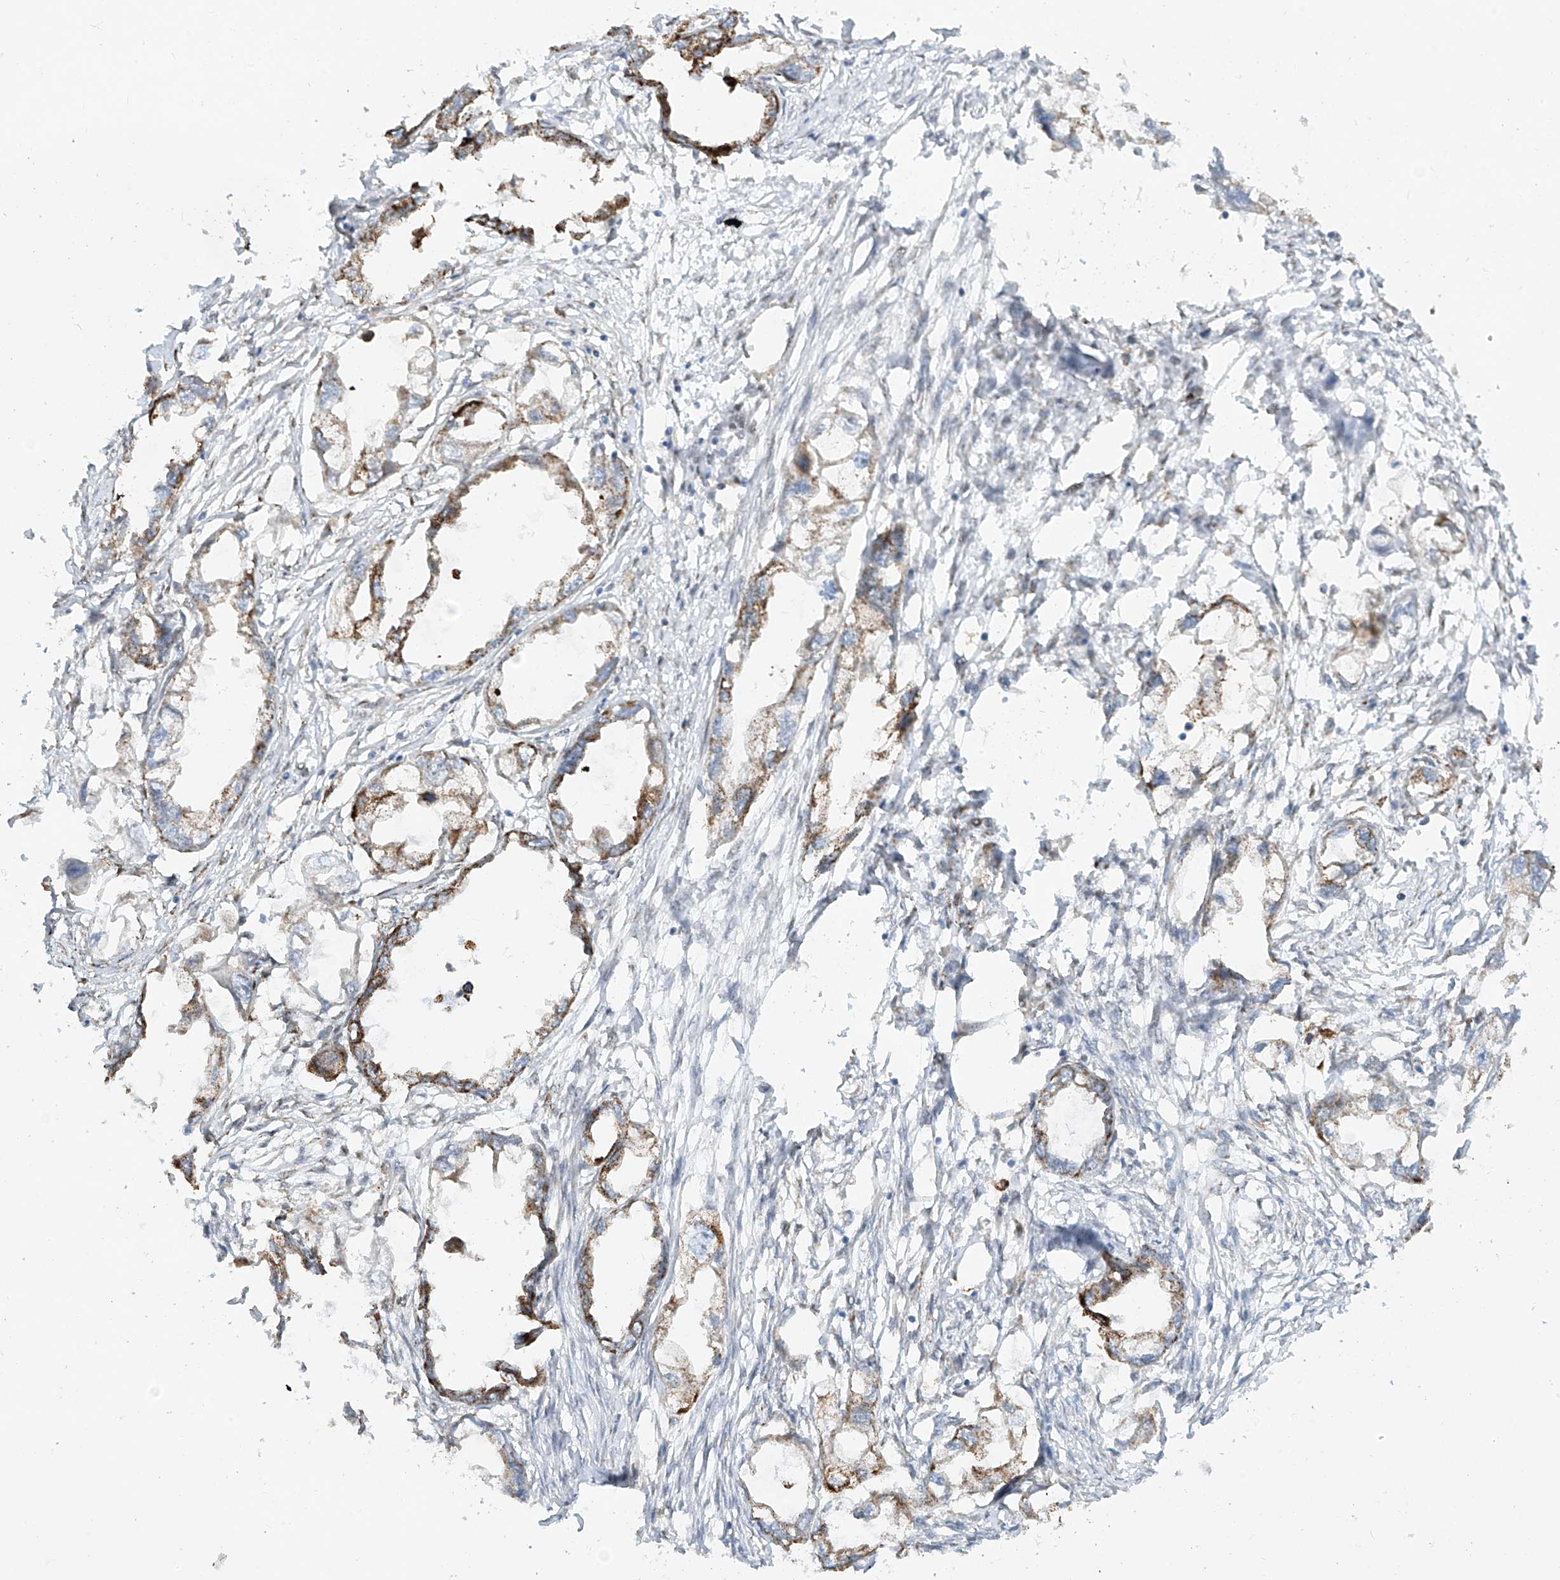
{"staining": {"intensity": "moderate", "quantity": "25%-75%", "location": "cytoplasmic/membranous"}, "tissue": "endometrial cancer", "cell_type": "Tumor cells", "image_type": "cancer", "snomed": [{"axis": "morphology", "description": "Adenocarcinoma, NOS"}, {"axis": "morphology", "description": "Adenocarcinoma, metastatic, NOS"}, {"axis": "topography", "description": "Adipose tissue"}, {"axis": "topography", "description": "Endometrium"}], "caption": "Protein expression analysis of endometrial cancer displays moderate cytoplasmic/membranous expression in approximately 25%-75% of tumor cells.", "gene": "PM20D2", "patient": {"sex": "female", "age": 67}}